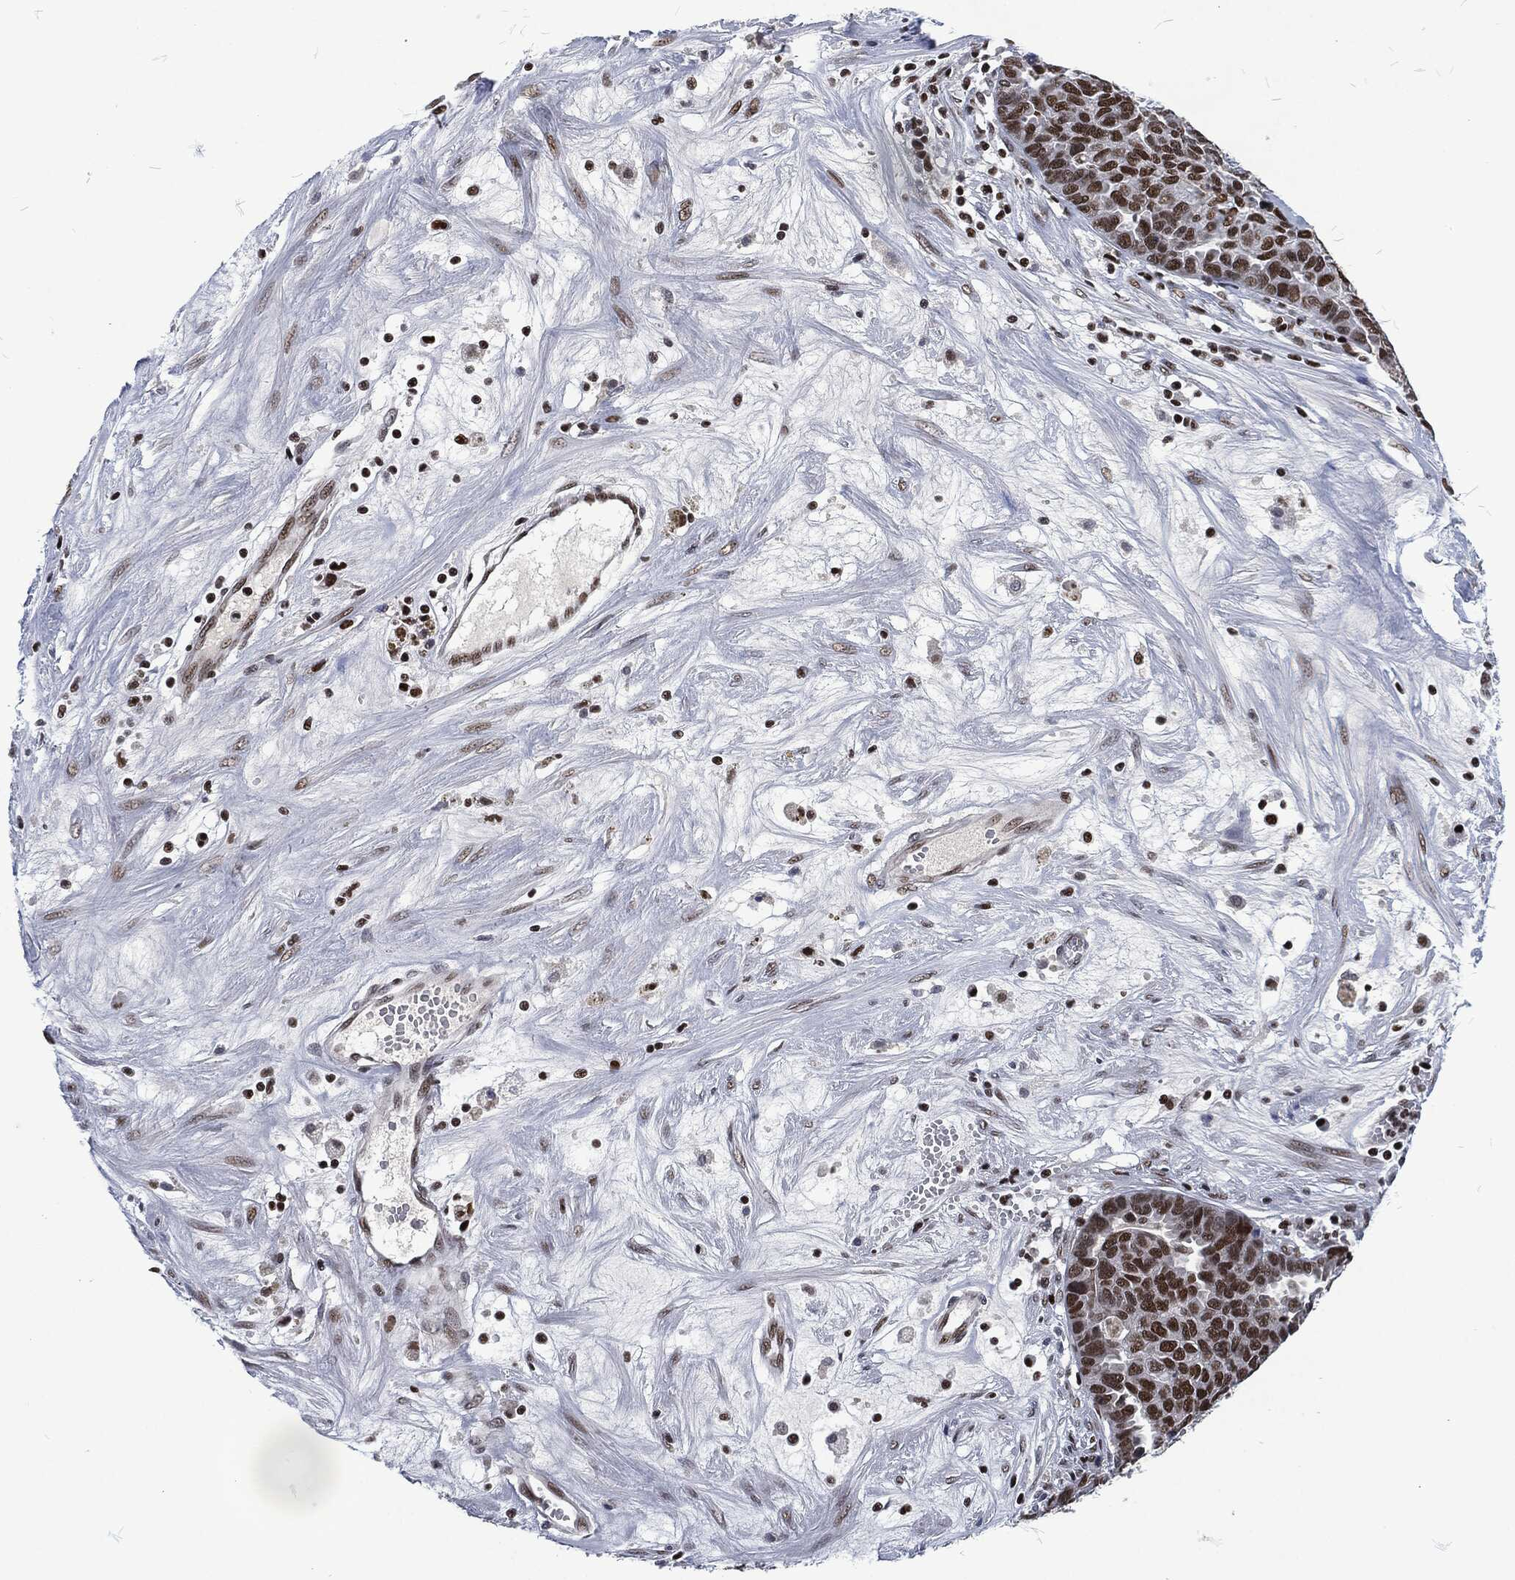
{"staining": {"intensity": "strong", "quantity": "25%-75%", "location": "nuclear"}, "tissue": "ovarian cancer", "cell_type": "Tumor cells", "image_type": "cancer", "snomed": [{"axis": "morphology", "description": "Cystadenocarcinoma, serous, NOS"}, {"axis": "topography", "description": "Ovary"}], "caption": "Brown immunohistochemical staining in human ovarian cancer reveals strong nuclear positivity in approximately 25%-75% of tumor cells.", "gene": "DCPS", "patient": {"sex": "female", "age": 87}}